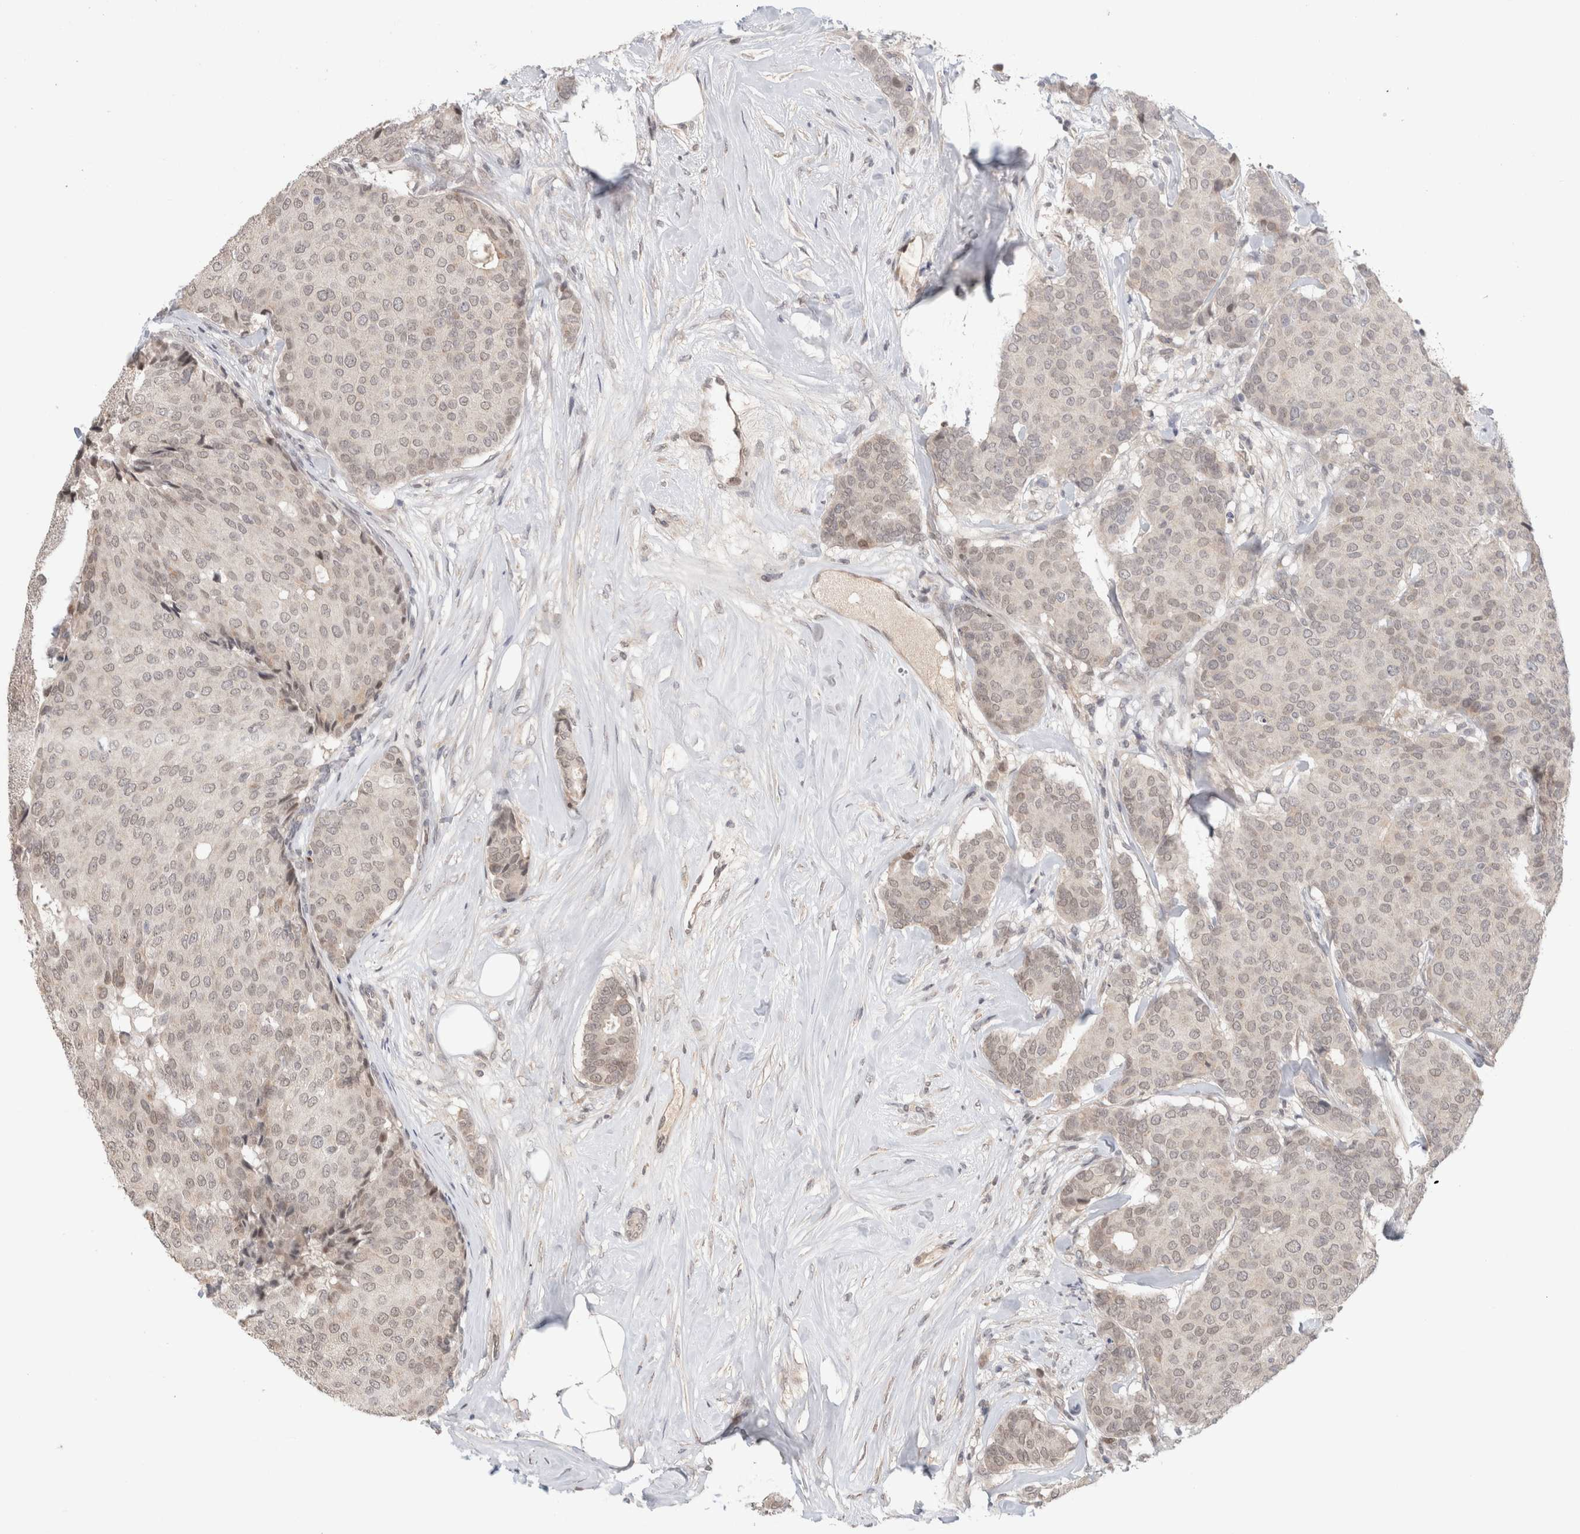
{"staining": {"intensity": "weak", "quantity": "<25%", "location": "nuclear"}, "tissue": "breast cancer", "cell_type": "Tumor cells", "image_type": "cancer", "snomed": [{"axis": "morphology", "description": "Duct carcinoma"}, {"axis": "topography", "description": "Breast"}], "caption": "Tumor cells show no significant staining in breast cancer (intraductal carcinoma).", "gene": "SYDE2", "patient": {"sex": "female", "age": 75}}